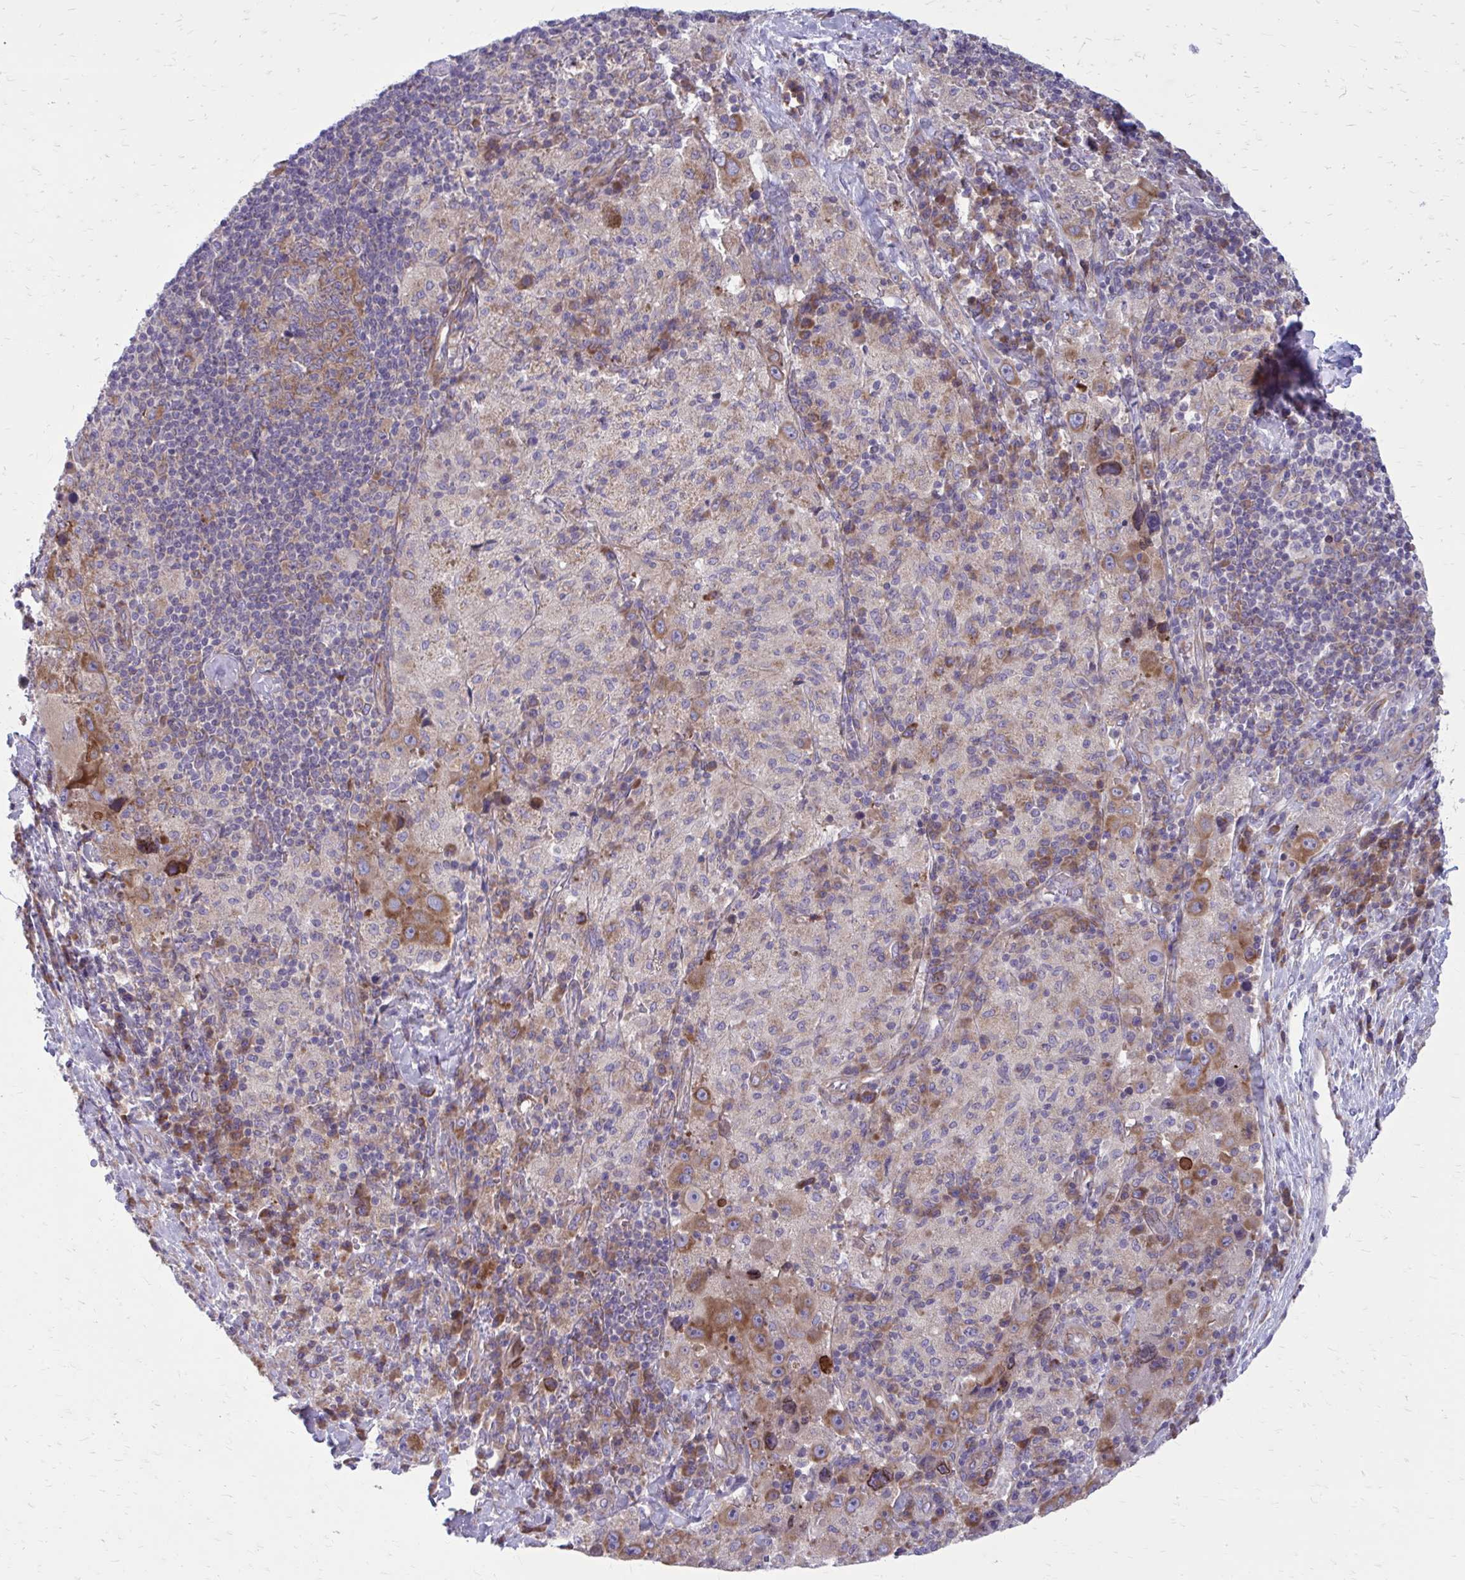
{"staining": {"intensity": "moderate", "quantity": "25%-75%", "location": "cytoplasmic/membranous"}, "tissue": "melanoma", "cell_type": "Tumor cells", "image_type": "cancer", "snomed": [{"axis": "morphology", "description": "Malignant melanoma, Metastatic site"}, {"axis": "topography", "description": "Lymph node"}], "caption": "Immunohistochemistry (DAB (3,3'-diaminobenzidine)) staining of human melanoma reveals moderate cytoplasmic/membranous protein staining in approximately 25%-75% of tumor cells. Nuclei are stained in blue.", "gene": "GIGYF2", "patient": {"sex": "male", "age": 62}}